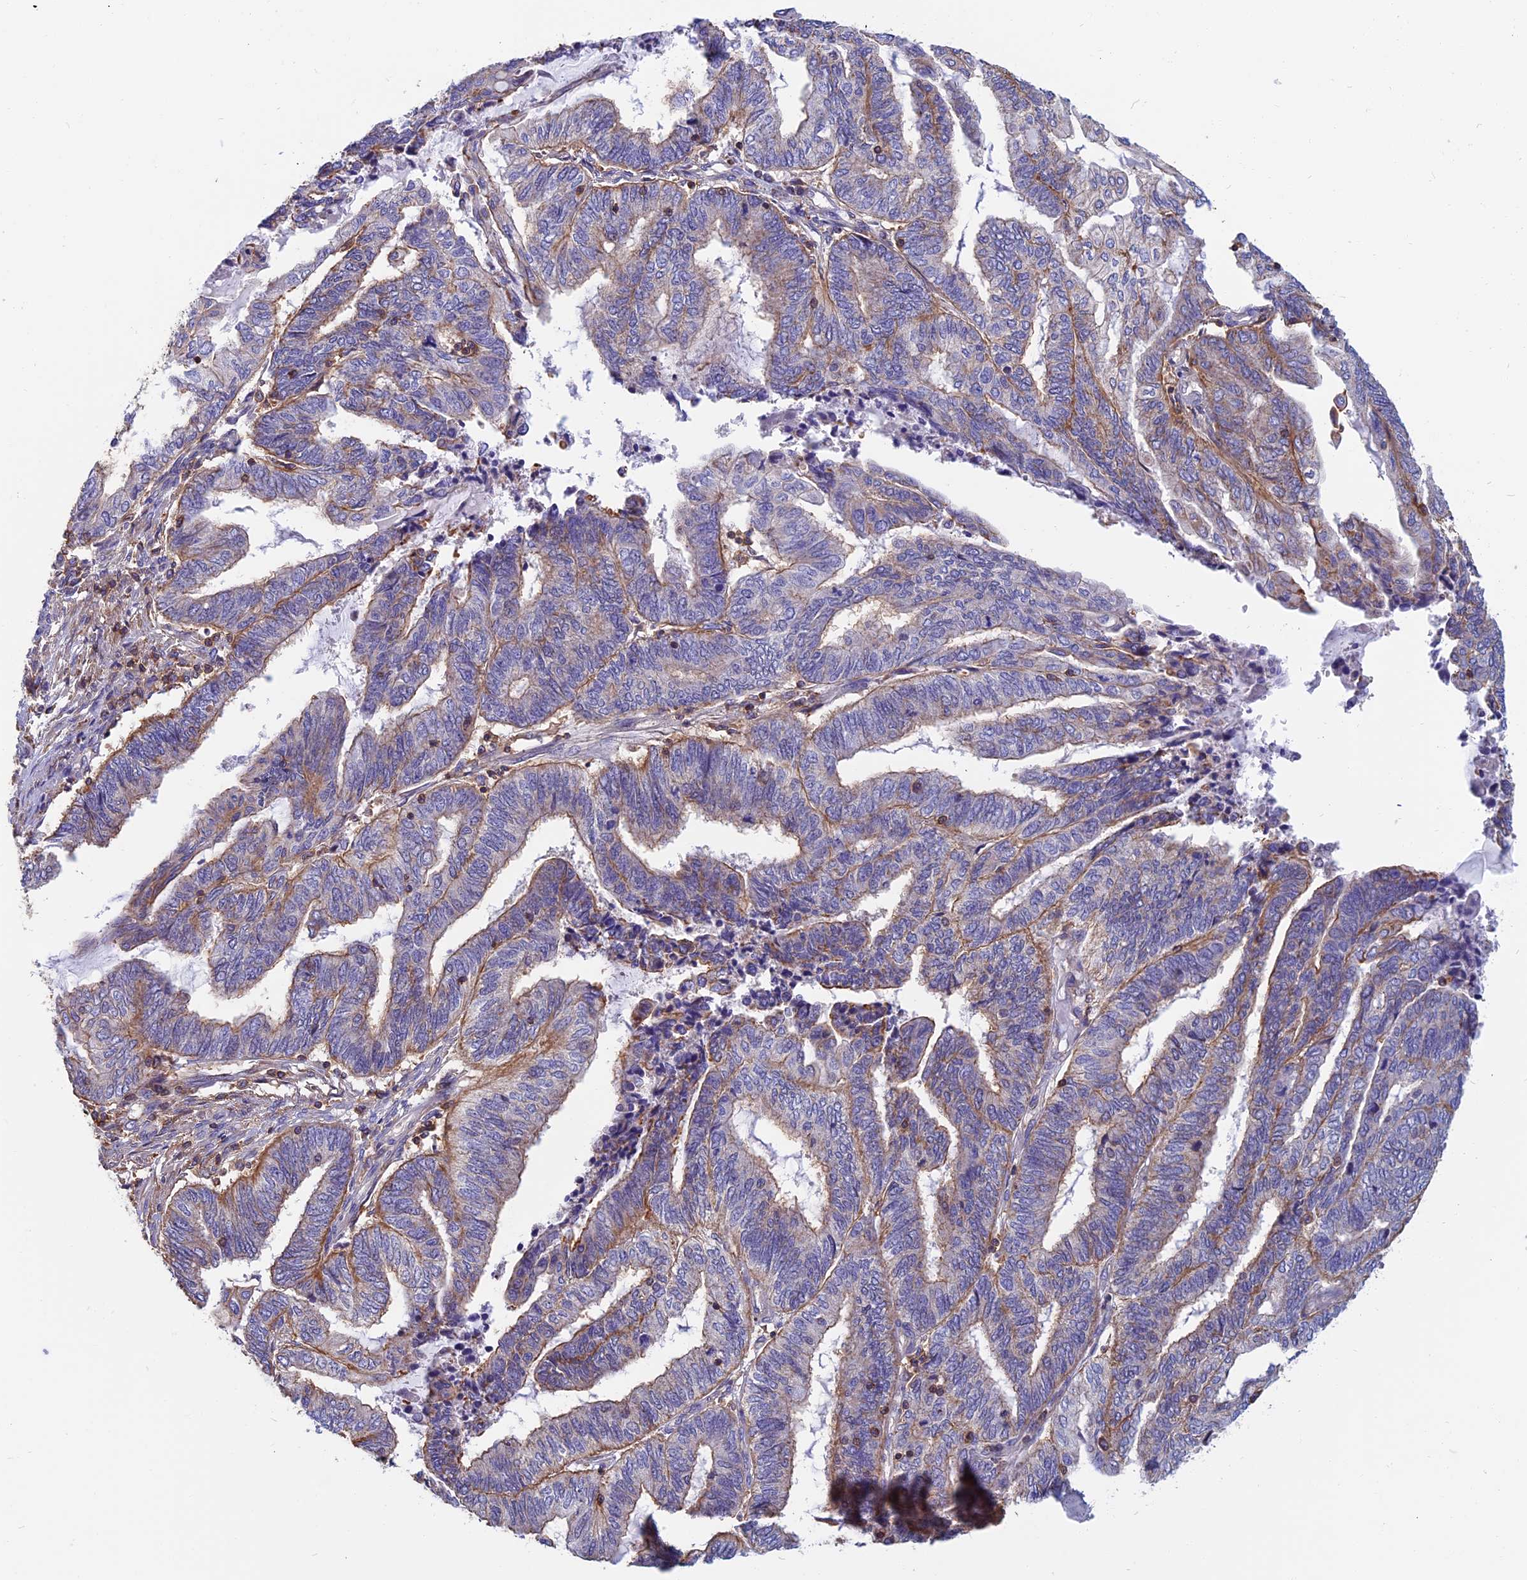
{"staining": {"intensity": "moderate", "quantity": "<25%", "location": "cytoplasmic/membranous"}, "tissue": "endometrial cancer", "cell_type": "Tumor cells", "image_type": "cancer", "snomed": [{"axis": "morphology", "description": "Adenocarcinoma, NOS"}, {"axis": "topography", "description": "Uterus"}, {"axis": "topography", "description": "Endometrium"}], "caption": "Moderate cytoplasmic/membranous protein positivity is present in approximately <25% of tumor cells in endometrial cancer.", "gene": "HSD17B8", "patient": {"sex": "female", "age": 70}}